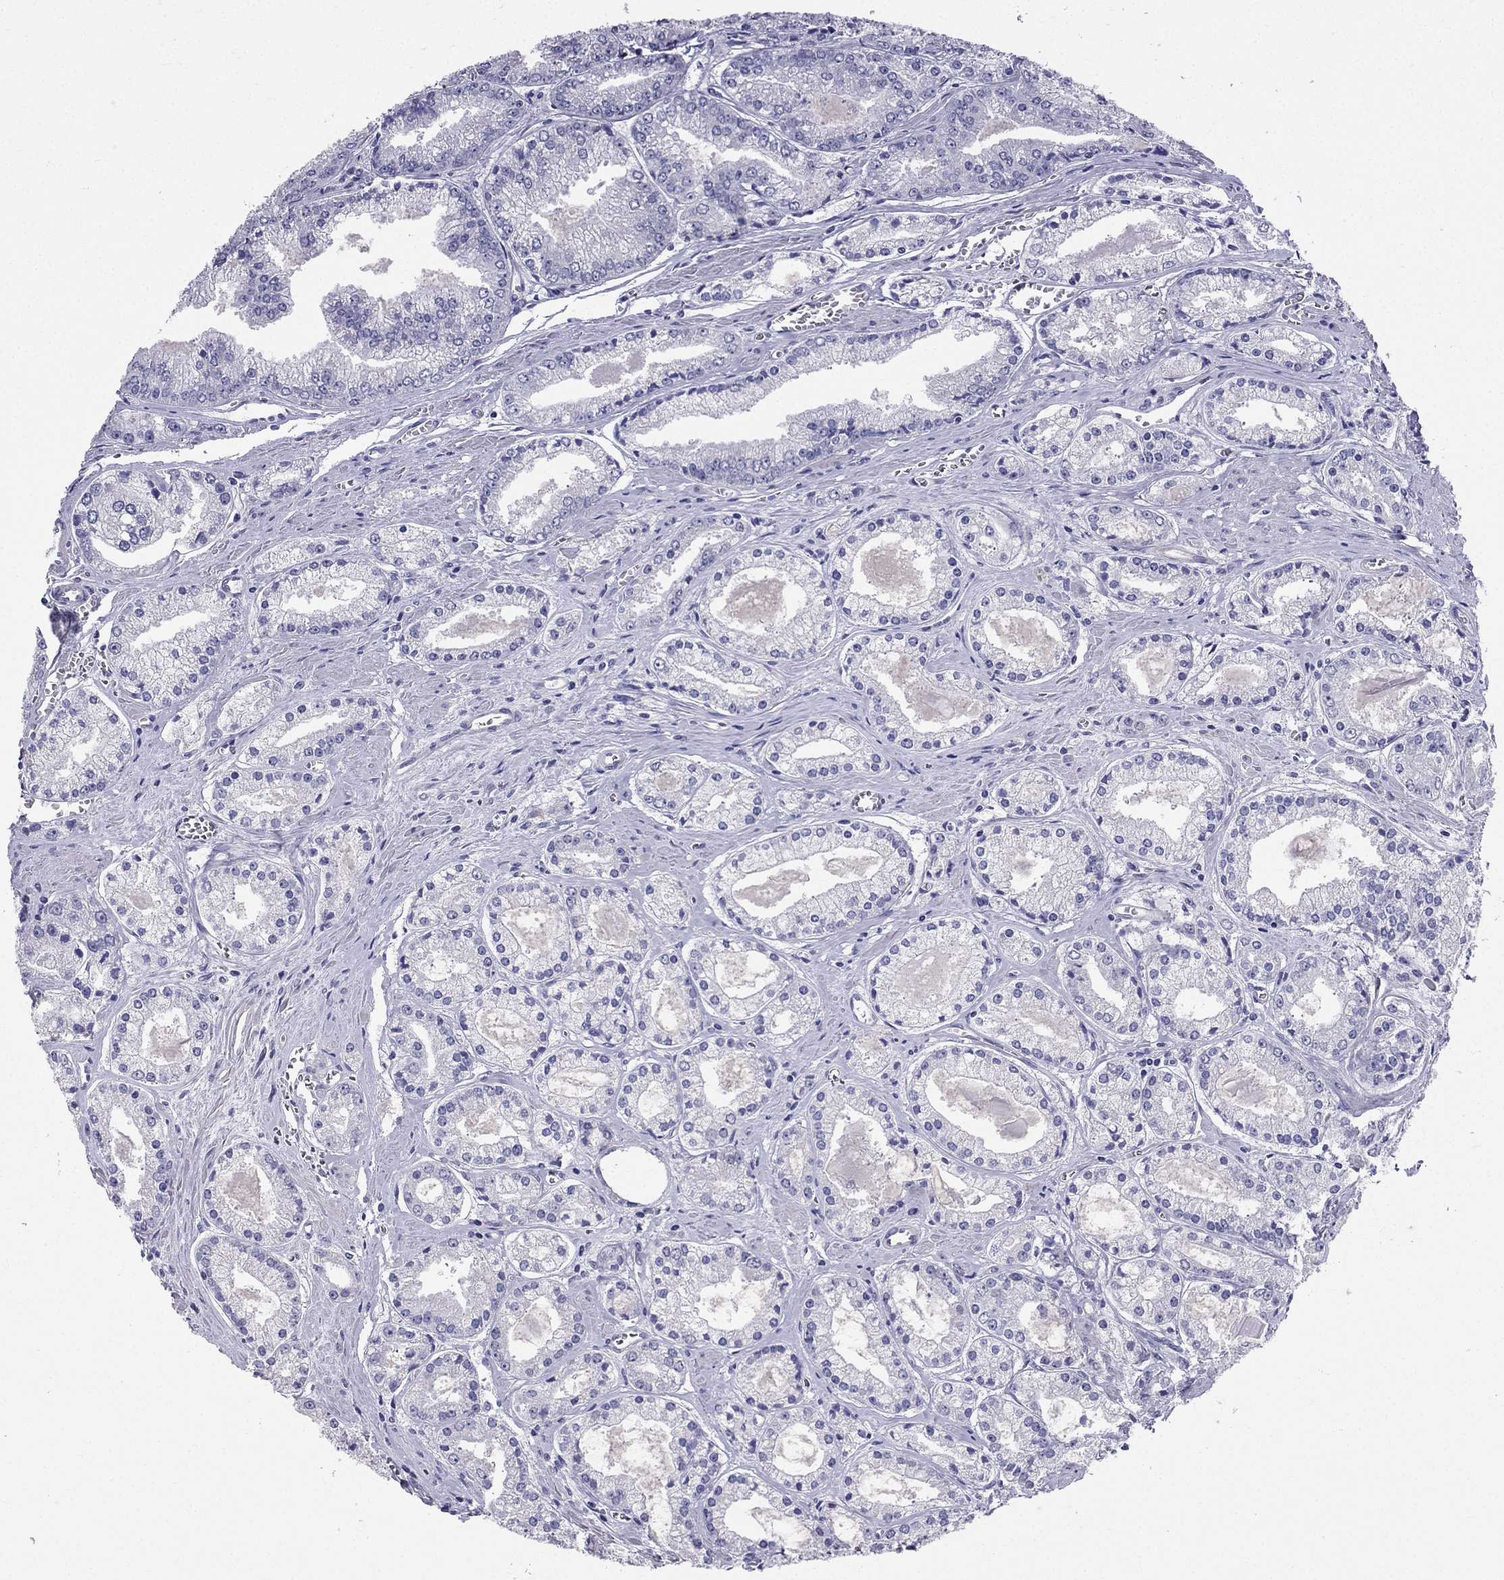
{"staining": {"intensity": "negative", "quantity": "none", "location": "none"}, "tissue": "prostate cancer", "cell_type": "Tumor cells", "image_type": "cancer", "snomed": [{"axis": "morphology", "description": "Adenocarcinoma, NOS"}, {"axis": "topography", "description": "Prostate"}], "caption": "The histopathology image displays no significant positivity in tumor cells of prostate adenocarcinoma.", "gene": "BAG5", "patient": {"sex": "male", "age": 72}}